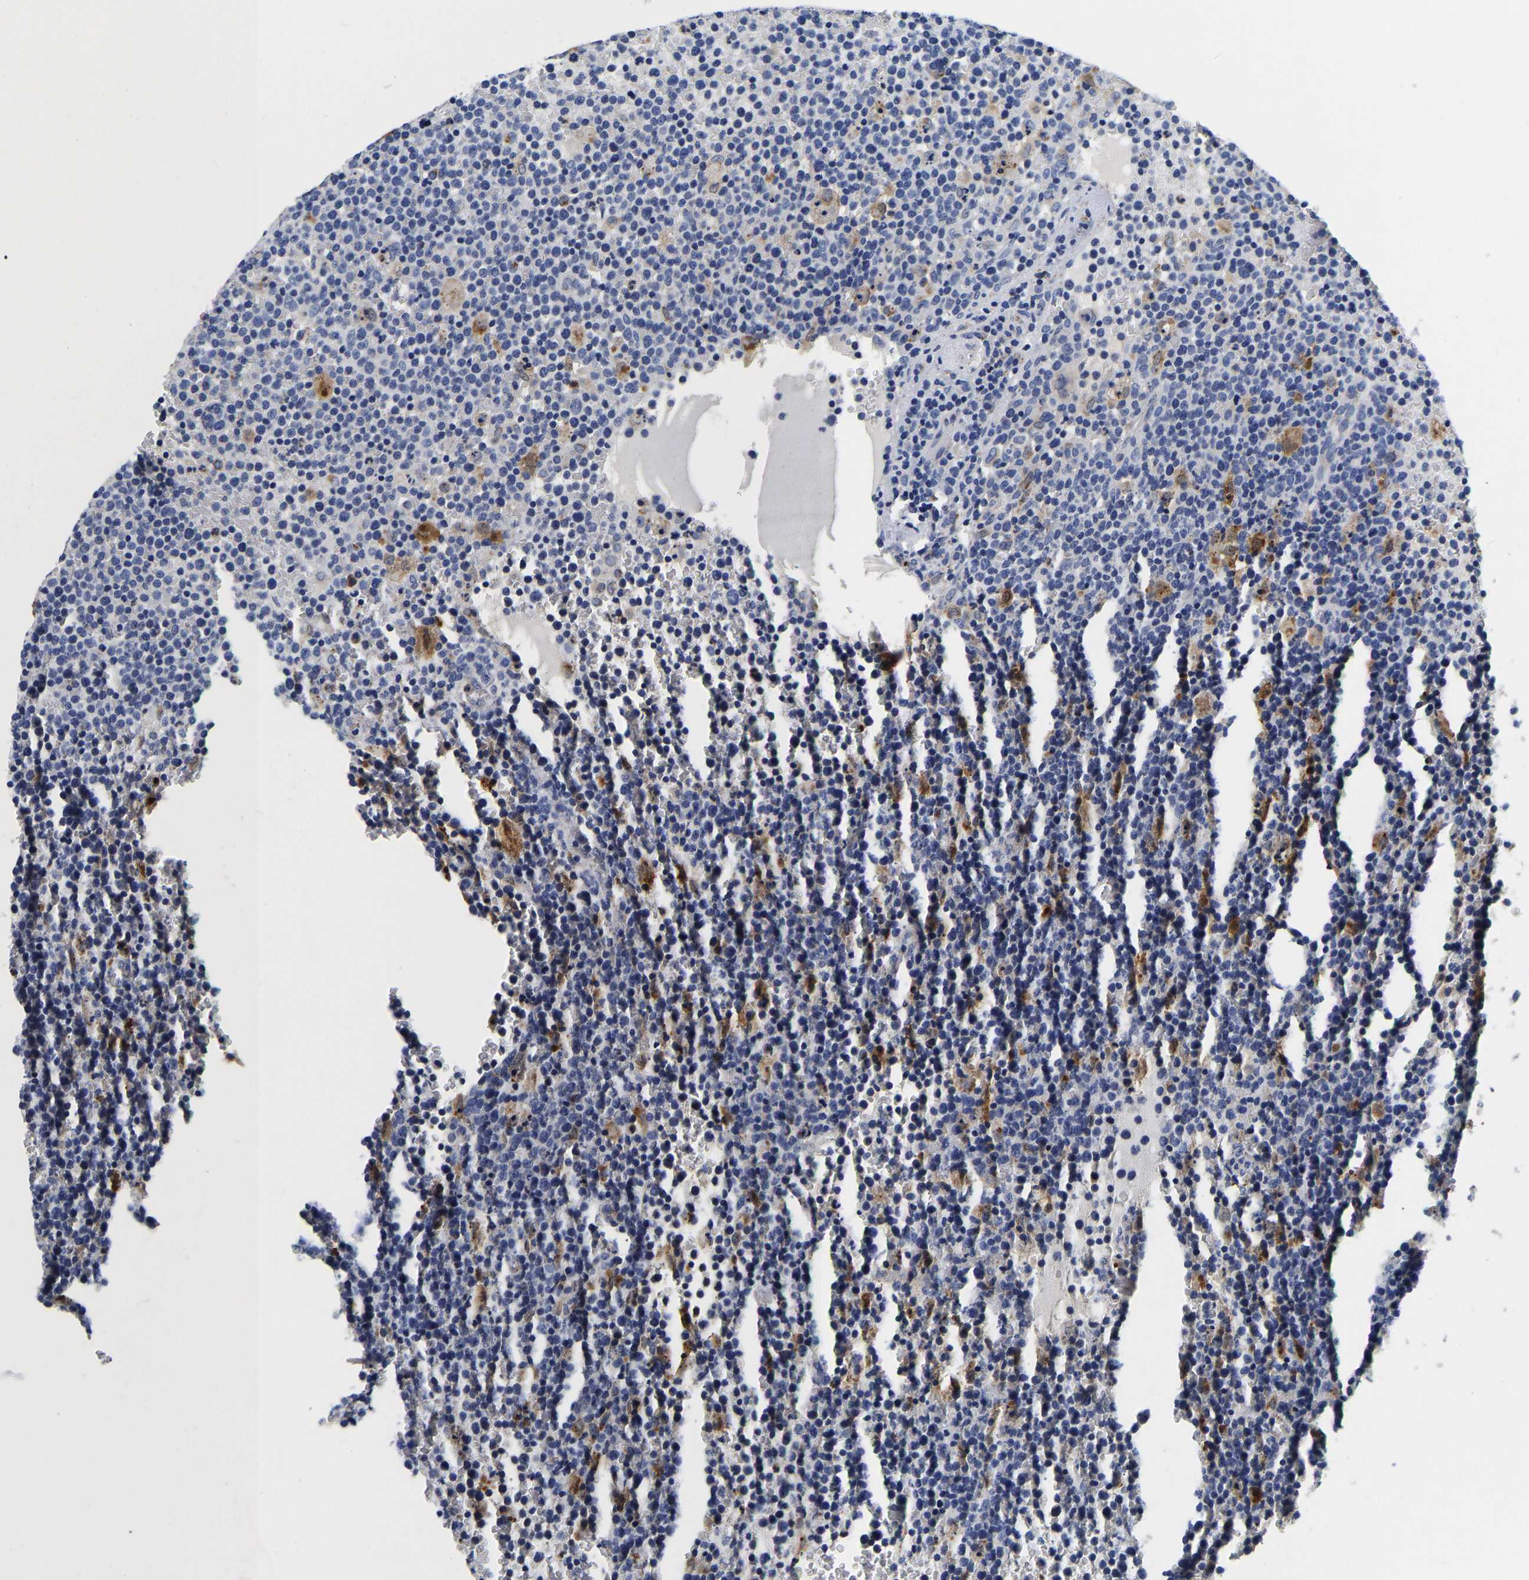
{"staining": {"intensity": "negative", "quantity": "none", "location": "none"}, "tissue": "lymphoma", "cell_type": "Tumor cells", "image_type": "cancer", "snomed": [{"axis": "morphology", "description": "Malignant lymphoma, non-Hodgkin's type, High grade"}, {"axis": "topography", "description": "Lymph node"}], "caption": "A high-resolution histopathology image shows IHC staining of lymphoma, which reveals no significant positivity in tumor cells.", "gene": "GRN", "patient": {"sex": "male", "age": 61}}